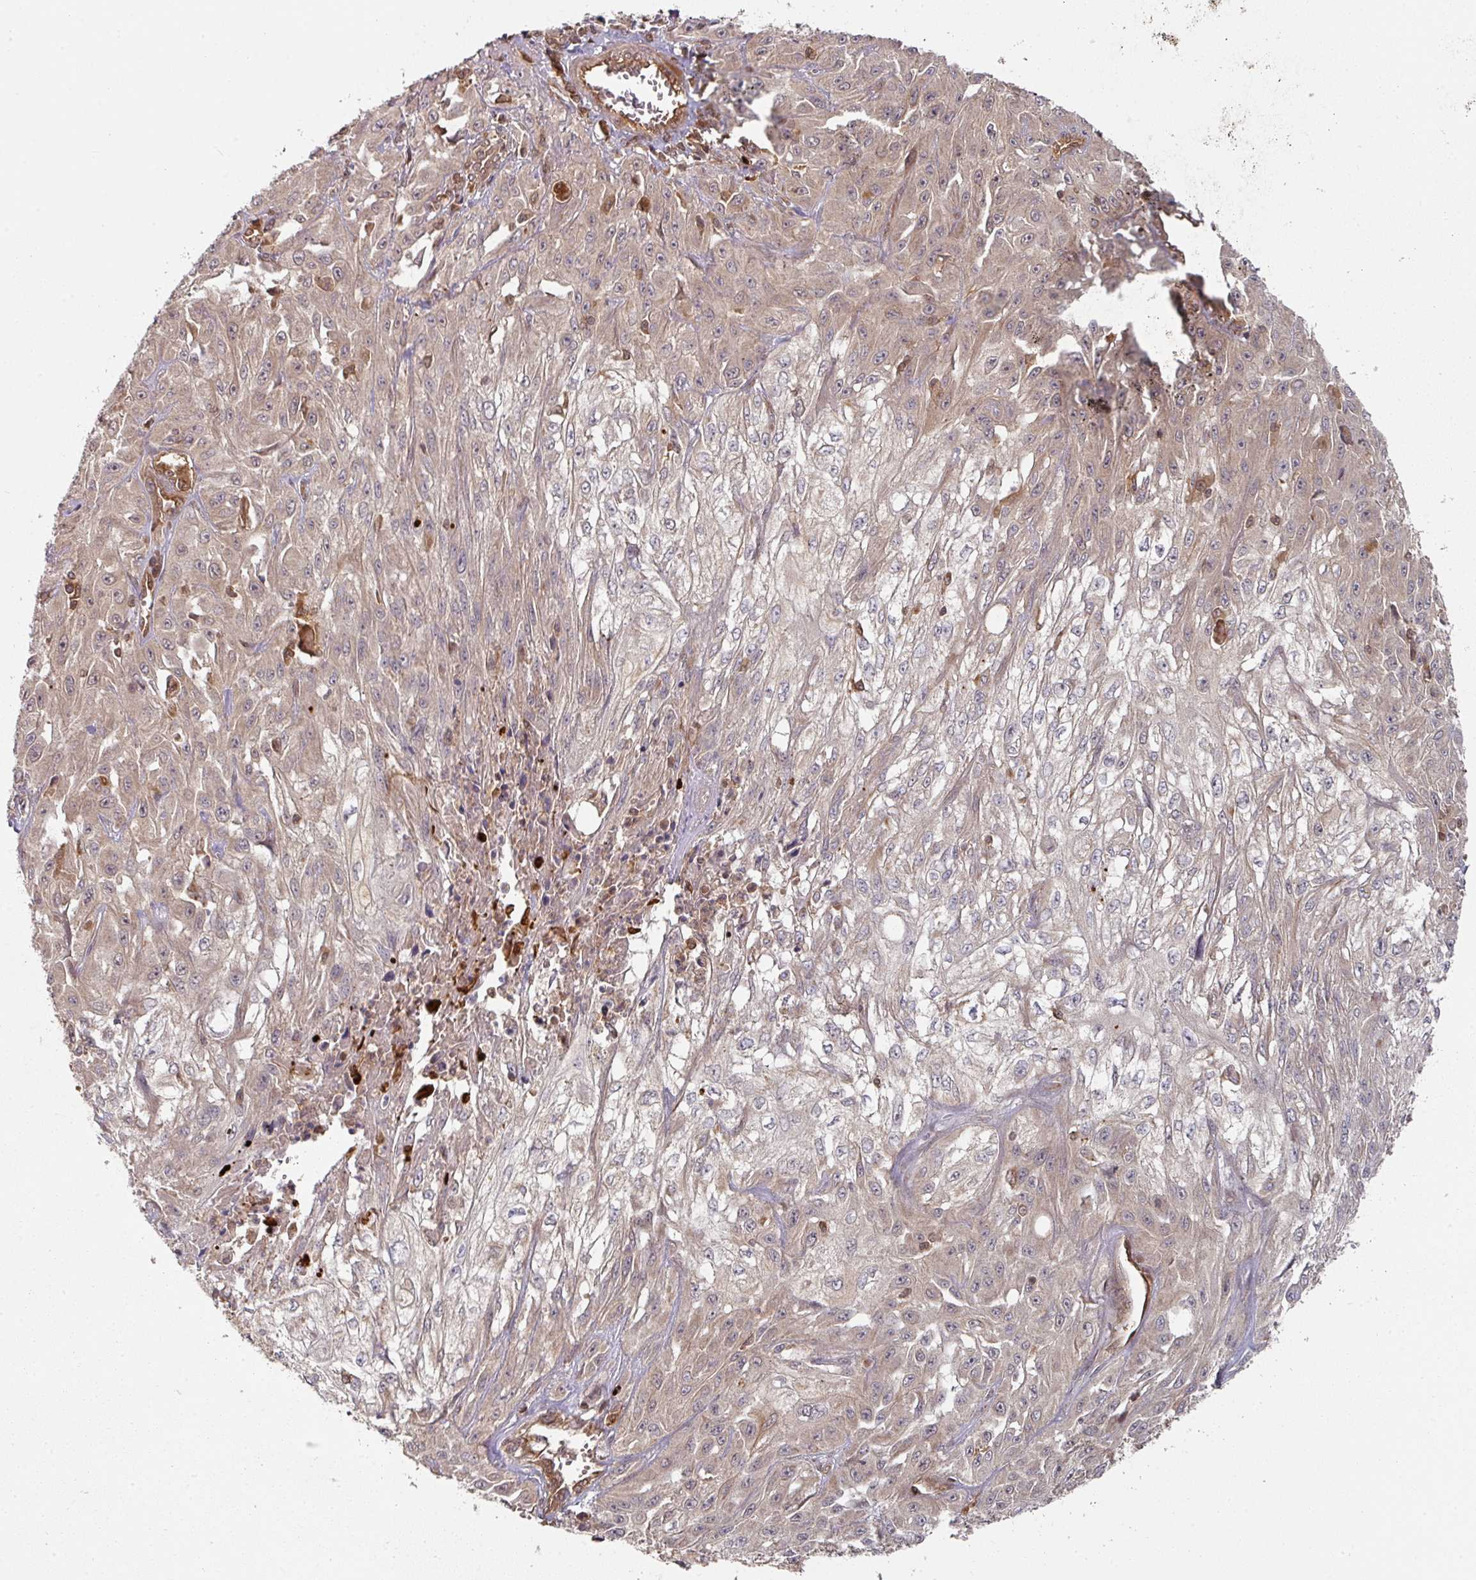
{"staining": {"intensity": "weak", "quantity": "25%-75%", "location": "cytoplasmic/membranous"}, "tissue": "skin cancer", "cell_type": "Tumor cells", "image_type": "cancer", "snomed": [{"axis": "morphology", "description": "Squamous cell carcinoma, NOS"}, {"axis": "morphology", "description": "Squamous cell carcinoma, metastatic, NOS"}, {"axis": "topography", "description": "Skin"}, {"axis": "topography", "description": "Lymph node"}], "caption": "The histopathology image shows immunohistochemical staining of skin cancer (metastatic squamous cell carcinoma). There is weak cytoplasmic/membranous staining is appreciated in about 25%-75% of tumor cells.", "gene": "EIF4EBP2", "patient": {"sex": "male", "age": 75}}